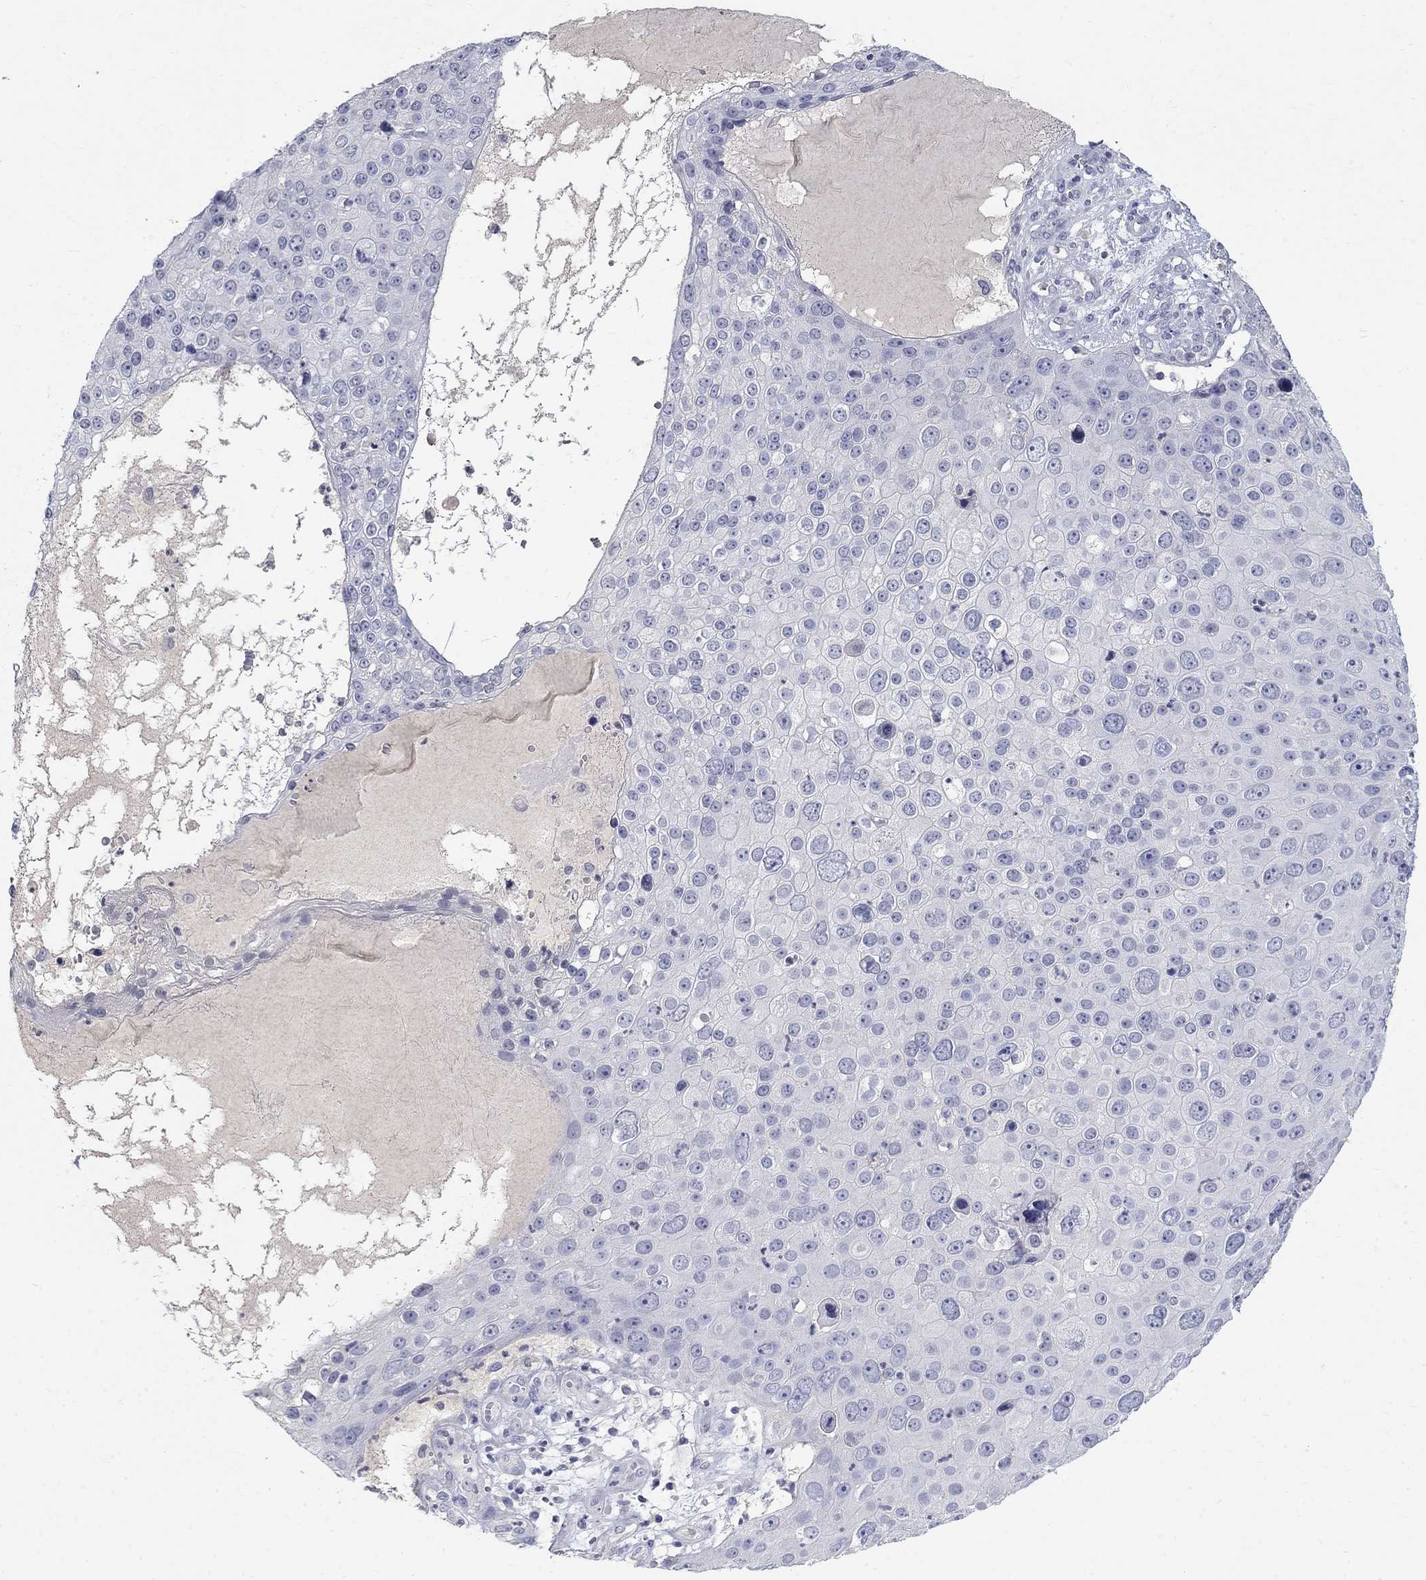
{"staining": {"intensity": "negative", "quantity": "none", "location": "none"}, "tissue": "skin cancer", "cell_type": "Tumor cells", "image_type": "cancer", "snomed": [{"axis": "morphology", "description": "Squamous cell carcinoma, NOS"}, {"axis": "topography", "description": "Skin"}], "caption": "DAB immunohistochemical staining of skin cancer (squamous cell carcinoma) exhibits no significant positivity in tumor cells.", "gene": "PTH1R", "patient": {"sex": "male", "age": 71}}